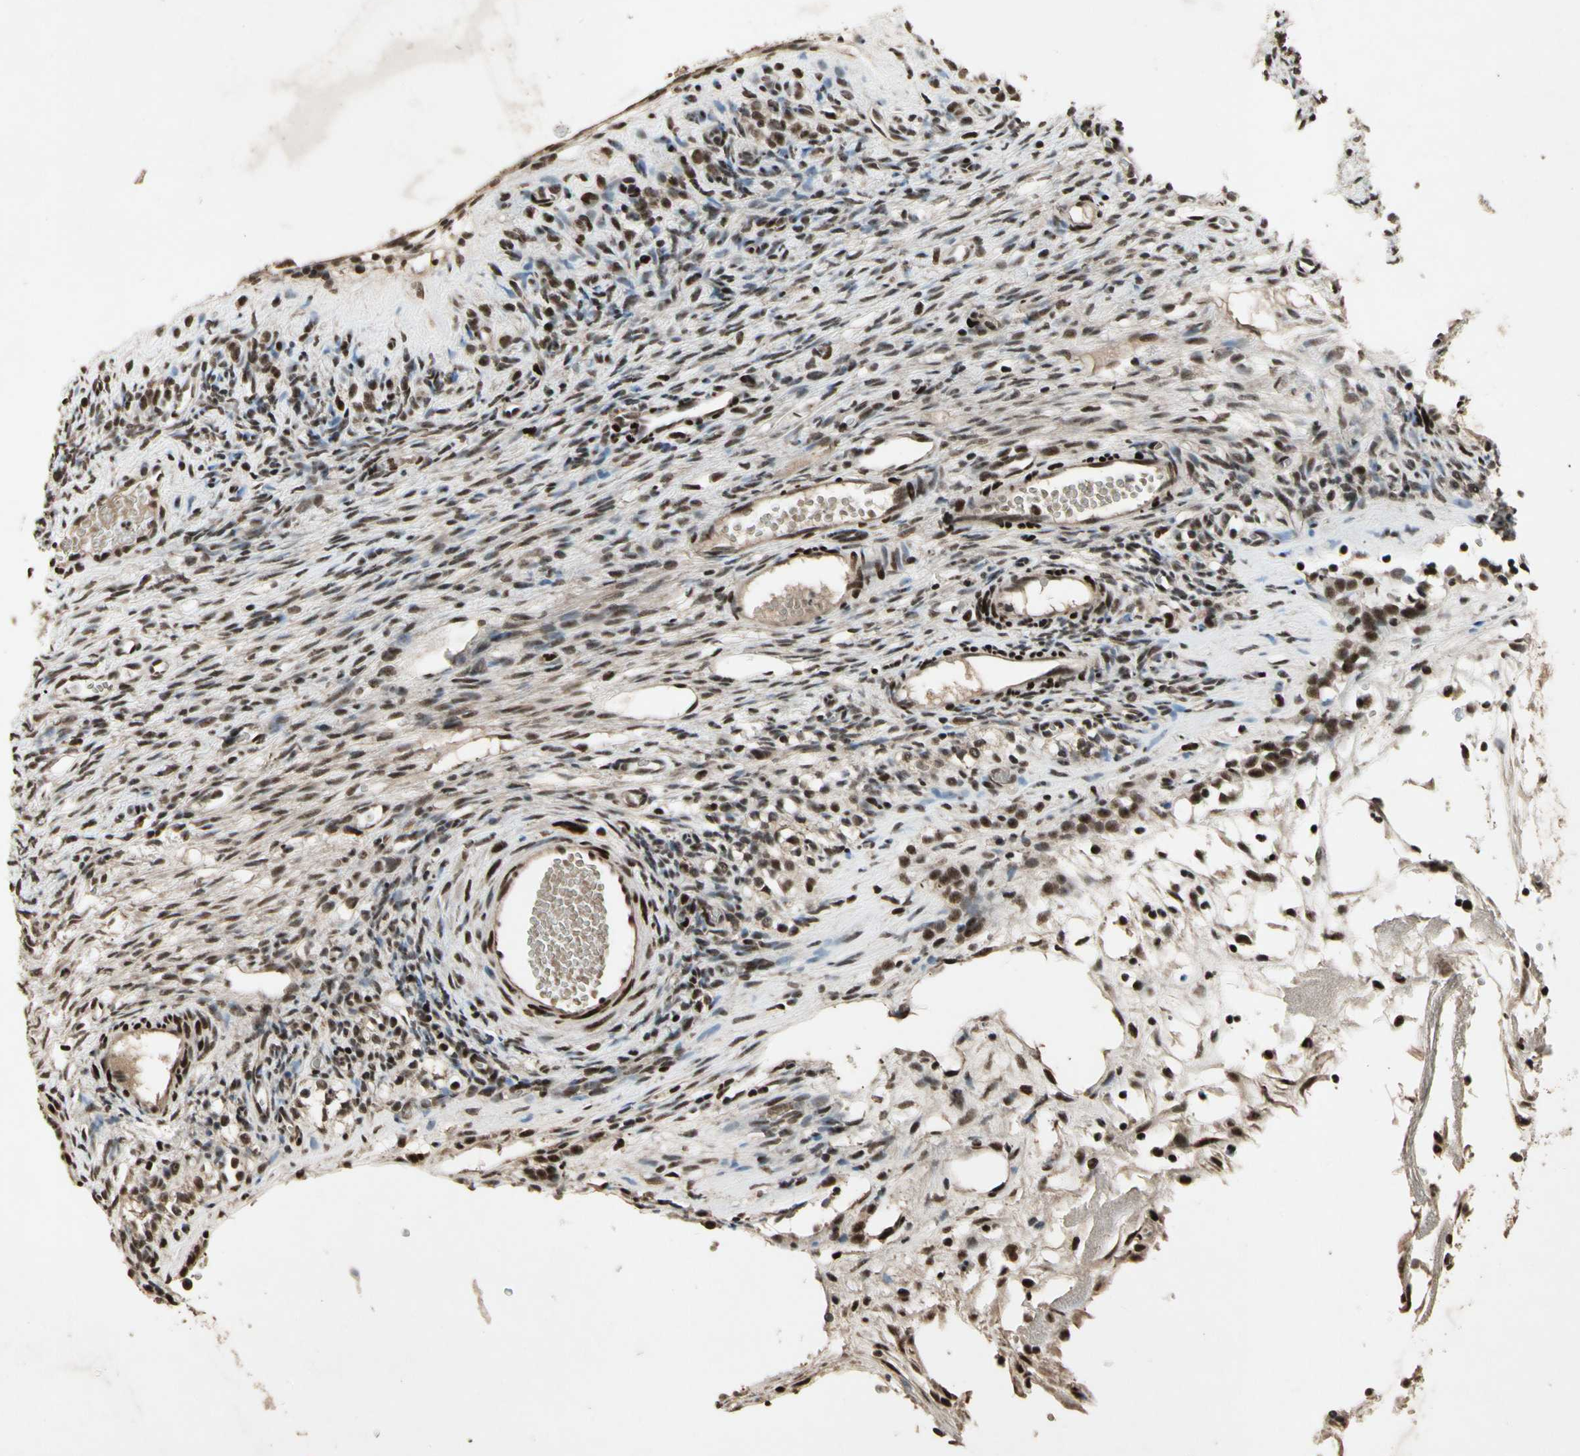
{"staining": {"intensity": "strong", "quantity": "25%-75%", "location": "nuclear"}, "tissue": "ovary", "cell_type": "Ovarian stroma cells", "image_type": "normal", "snomed": [{"axis": "morphology", "description": "Normal tissue, NOS"}, {"axis": "topography", "description": "Ovary"}], "caption": "Strong nuclear staining for a protein is seen in about 25%-75% of ovarian stroma cells of normal ovary using IHC.", "gene": "TBX2", "patient": {"sex": "female", "age": 35}}